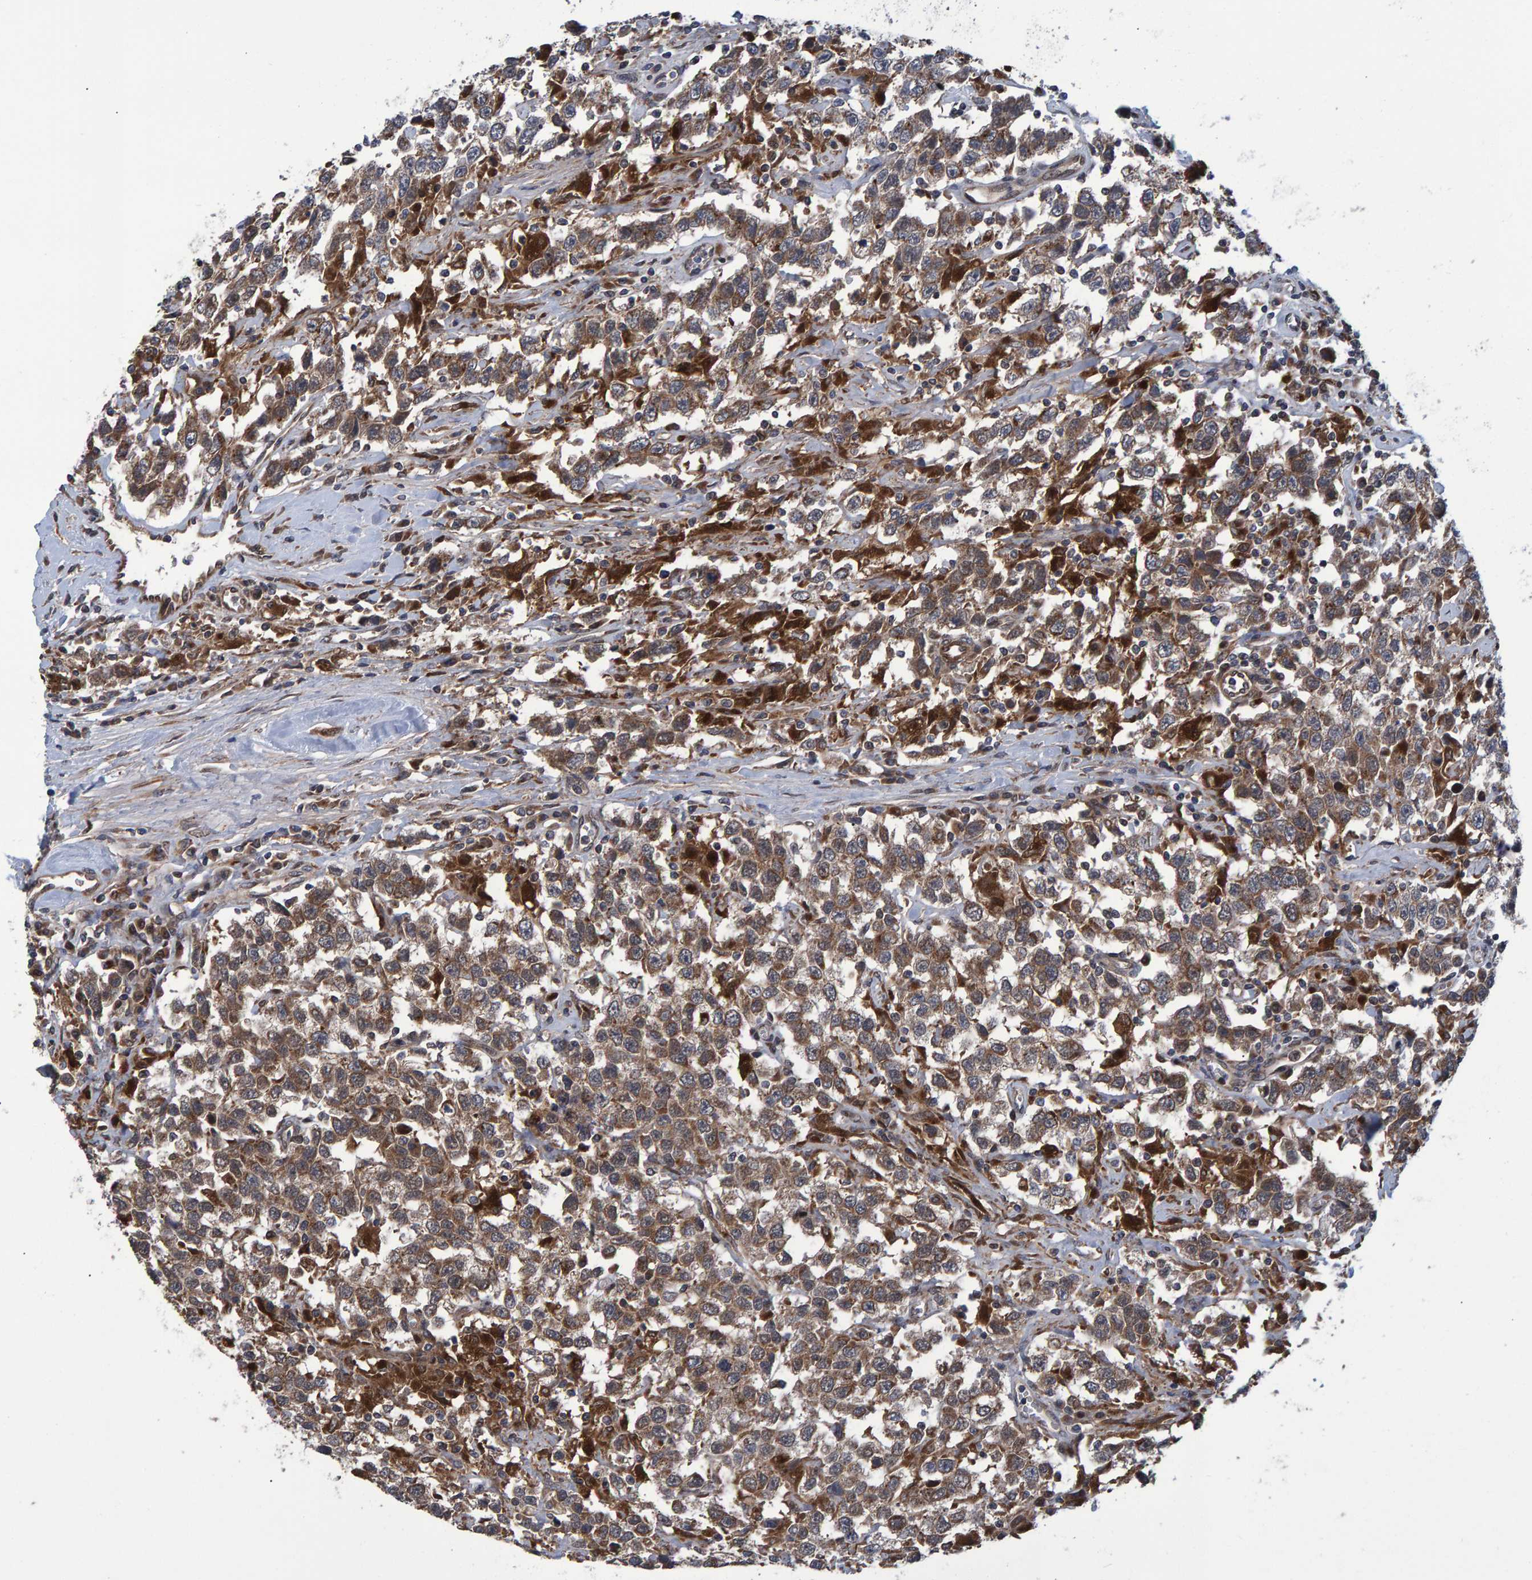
{"staining": {"intensity": "weak", "quantity": ">75%", "location": "cytoplasmic/membranous"}, "tissue": "testis cancer", "cell_type": "Tumor cells", "image_type": "cancer", "snomed": [{"axis": "morphology", "description": "Seminoma, NOS"}, {"axis": "topography", "description": "Testis"}], "caption": "The micrograph reveals staining of testis cancer (seminoma), revealing weak cytoplasmic/membranous protein staining (brown color) within tumor cells. The protein of interest is stained brown, and the nuclei are stained in blue (DAB (3,3'-diaminobenzidine) IHC with brightfield microscopy, high magnification).", "gene": "ATP6V1H", "patient": {"sex": "male", "age": 41}}